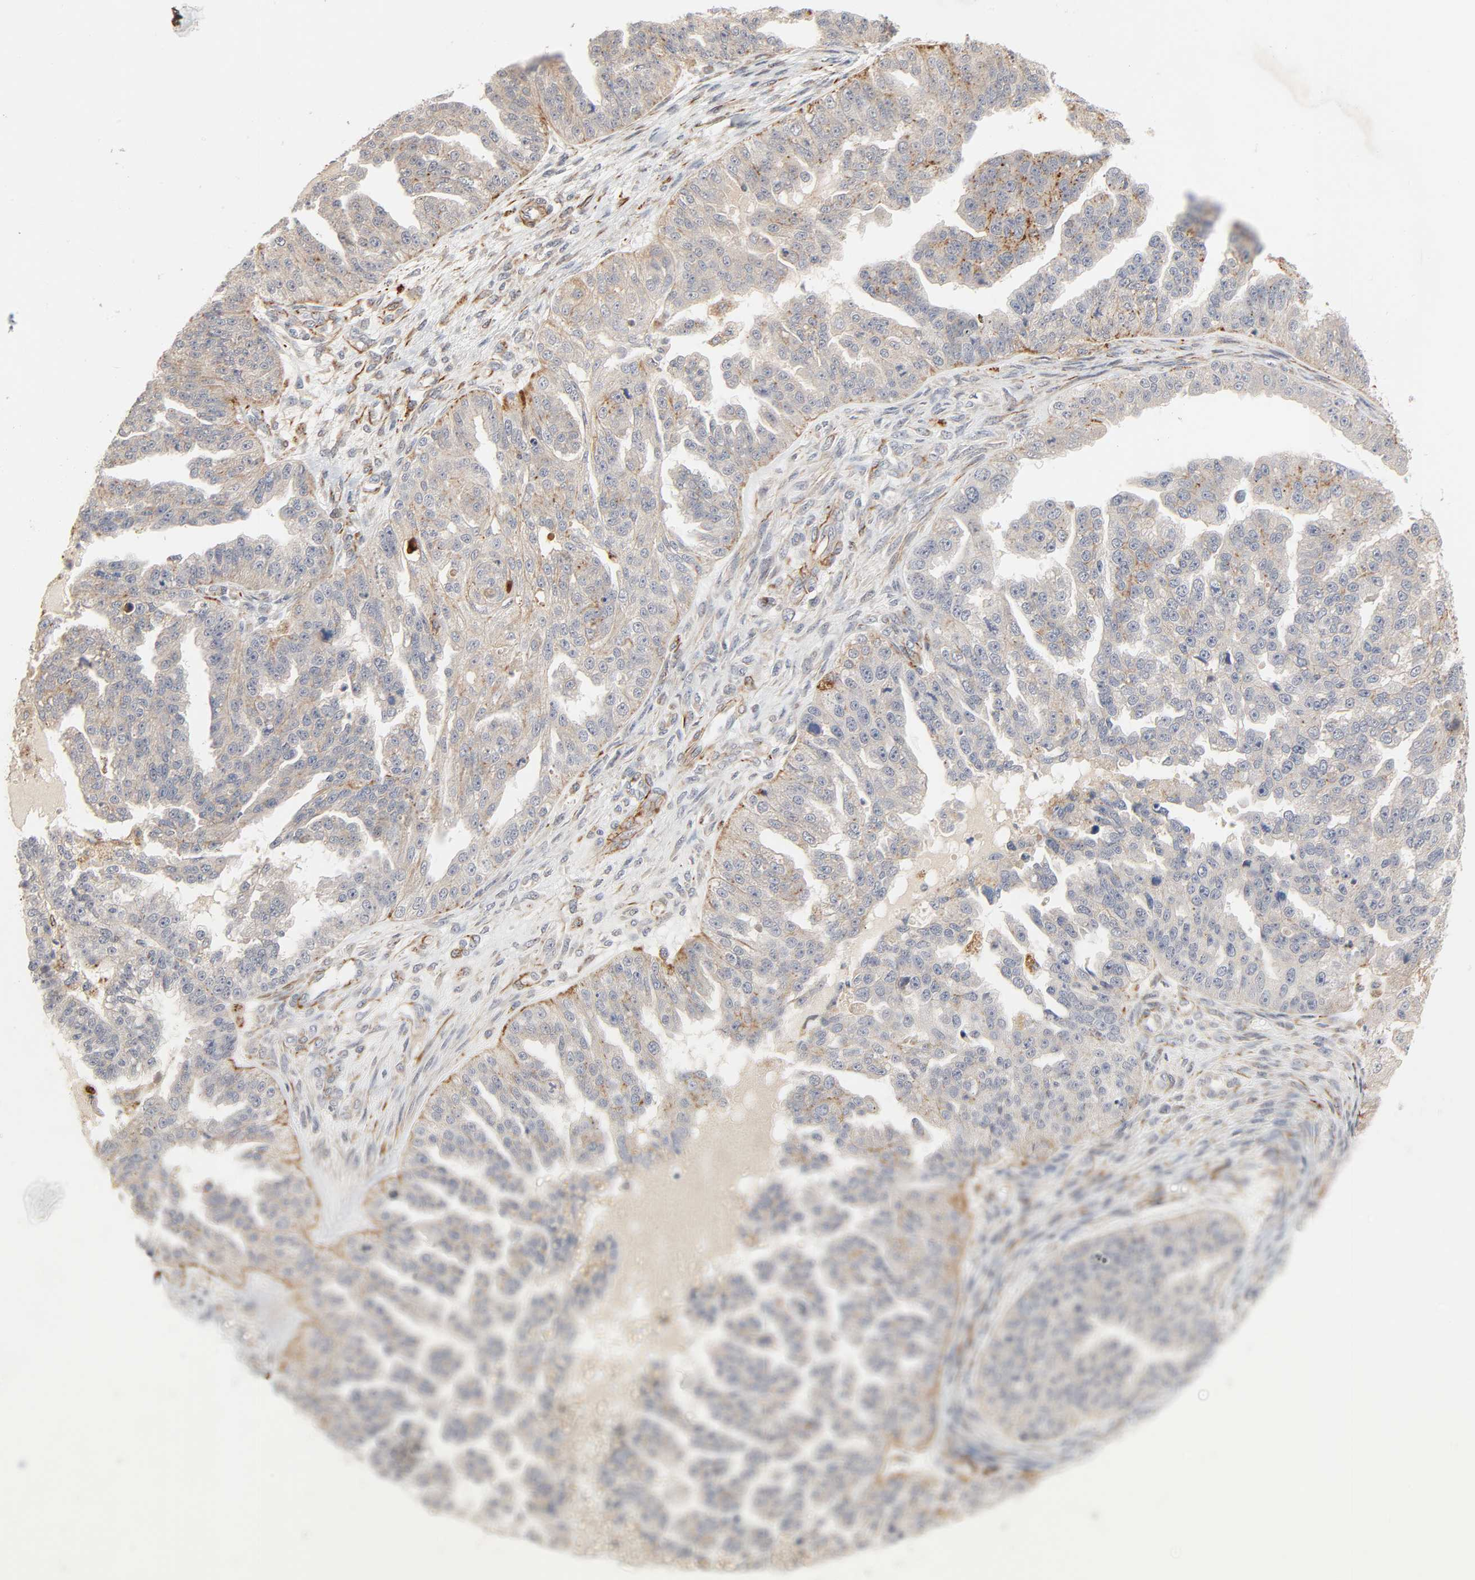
{"staining": {"intensity": "weak", "quantity": ">75%", "location": "cytoplasmic/membranous"}, "tissue": "ovarian cancer", "cell_type": "Tumor cells", "image_type": "cancer", "snomed": [{"axis": "morphology", "description": "Cystadenocarcinoma, serous, NOS"}, {"axis": "topography", "description": "Ovary"}], "caption": "Protein analysis of ovarian cancer (serous cystadenocarcinoma) tissue displays weak cytoplasmic/membranous positivity in about >75% of tumor cells. Using DAB (brown) and hematoxylin (blue) stains, captured at high magnification using brightfield microscopy.", "gene": "REEP6", "patient": {"sex": "female", "age": 58}}